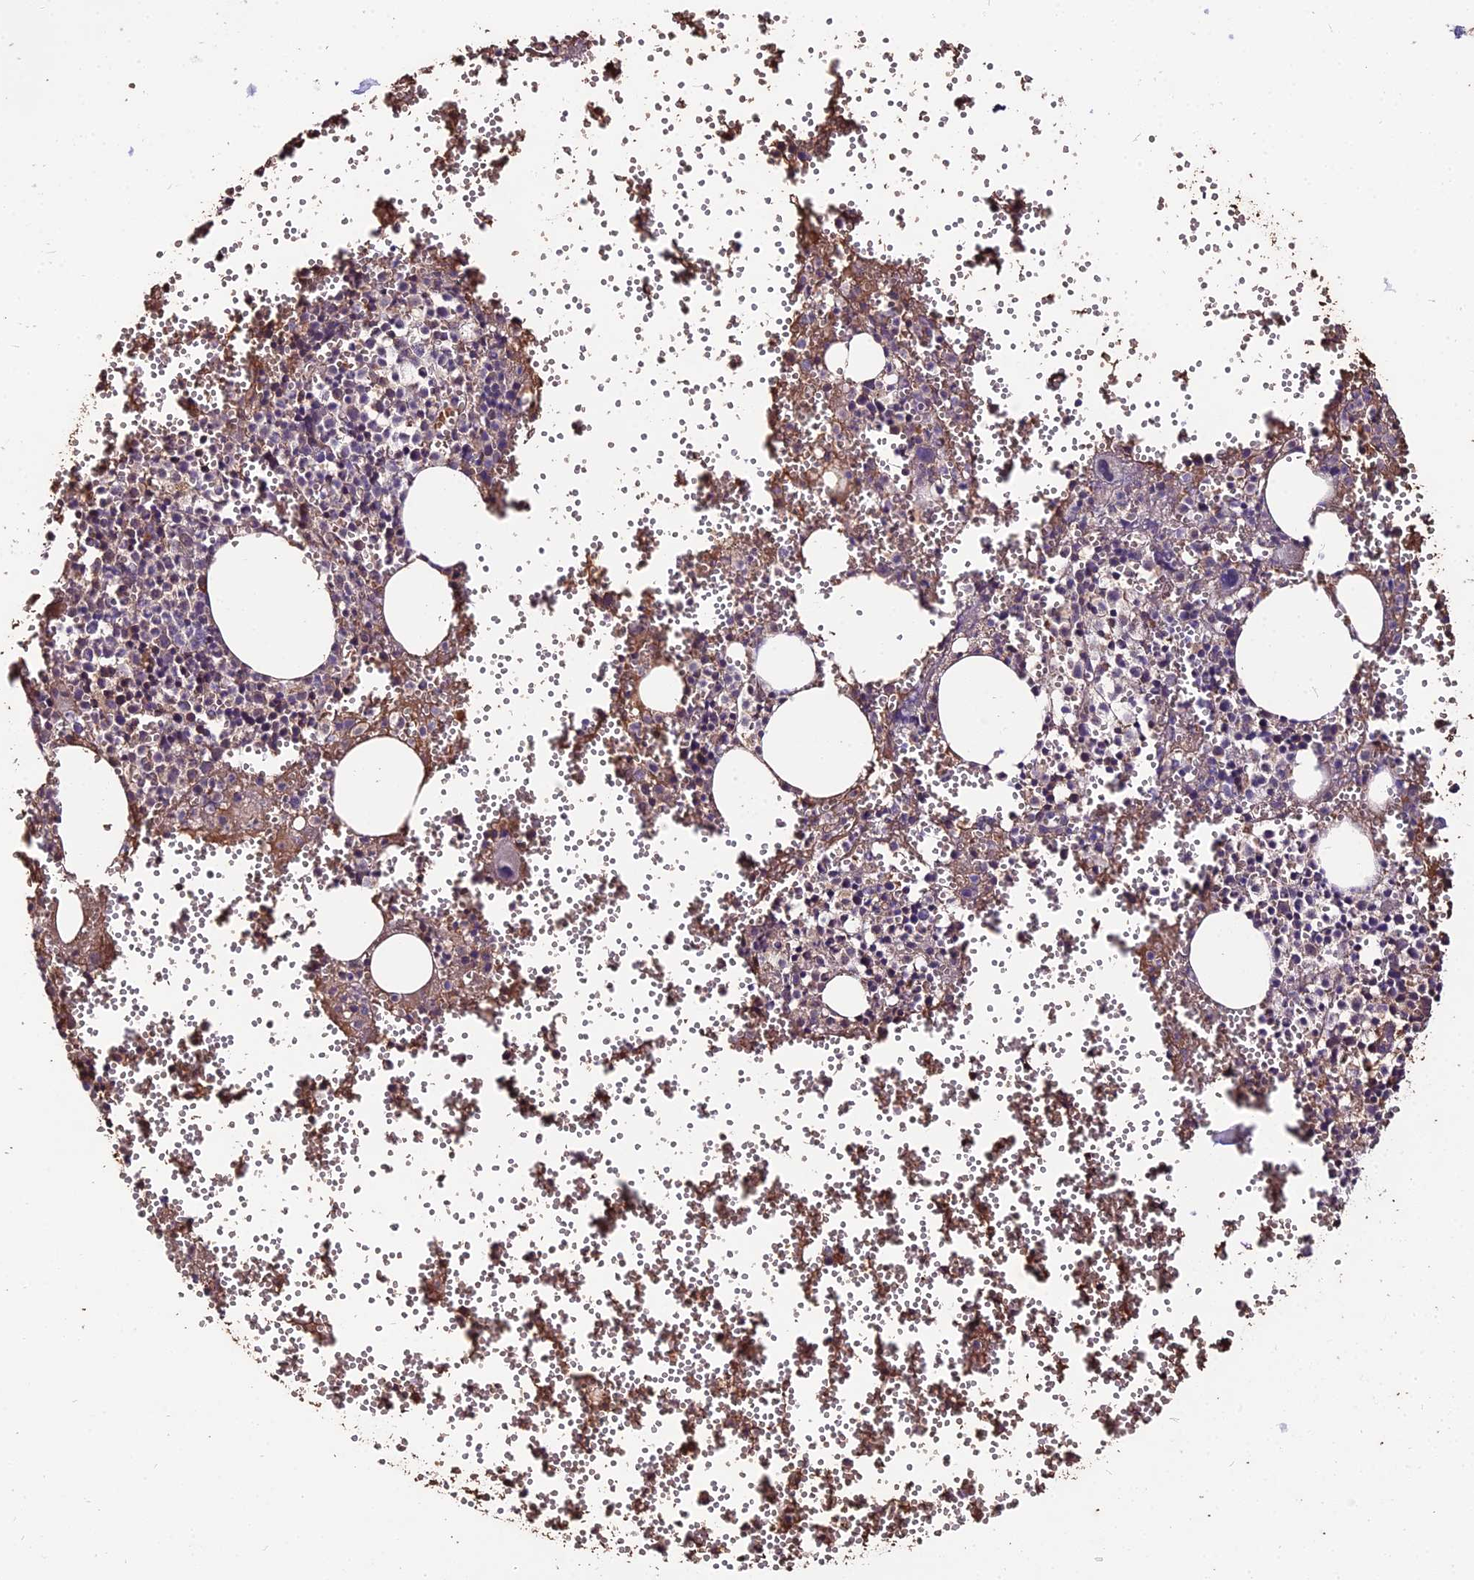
{"staining": {"intensity": "moderate", "quantity": "25%-75%", "location": "cytoplasmic/membranous"}, "tissue": "bone marrow", "cell_type": "Hematopoietic cells", "image_type": "normal", "snomed": [{"axis": "morphology", "description": "Normal tissue, NOS"}, {"axis": "topography", "description": "Bone marrow"}], "caption": "Moderate cytoplasmic/membranous protein staining is present in approximately 25%-75% of hematopoietic cells in bone marrow. (DAB = brown stain, brightfield microscopy at high magnification).", "gene": "ZDBF2", "patient": {"sex": "female", "age": 77}}